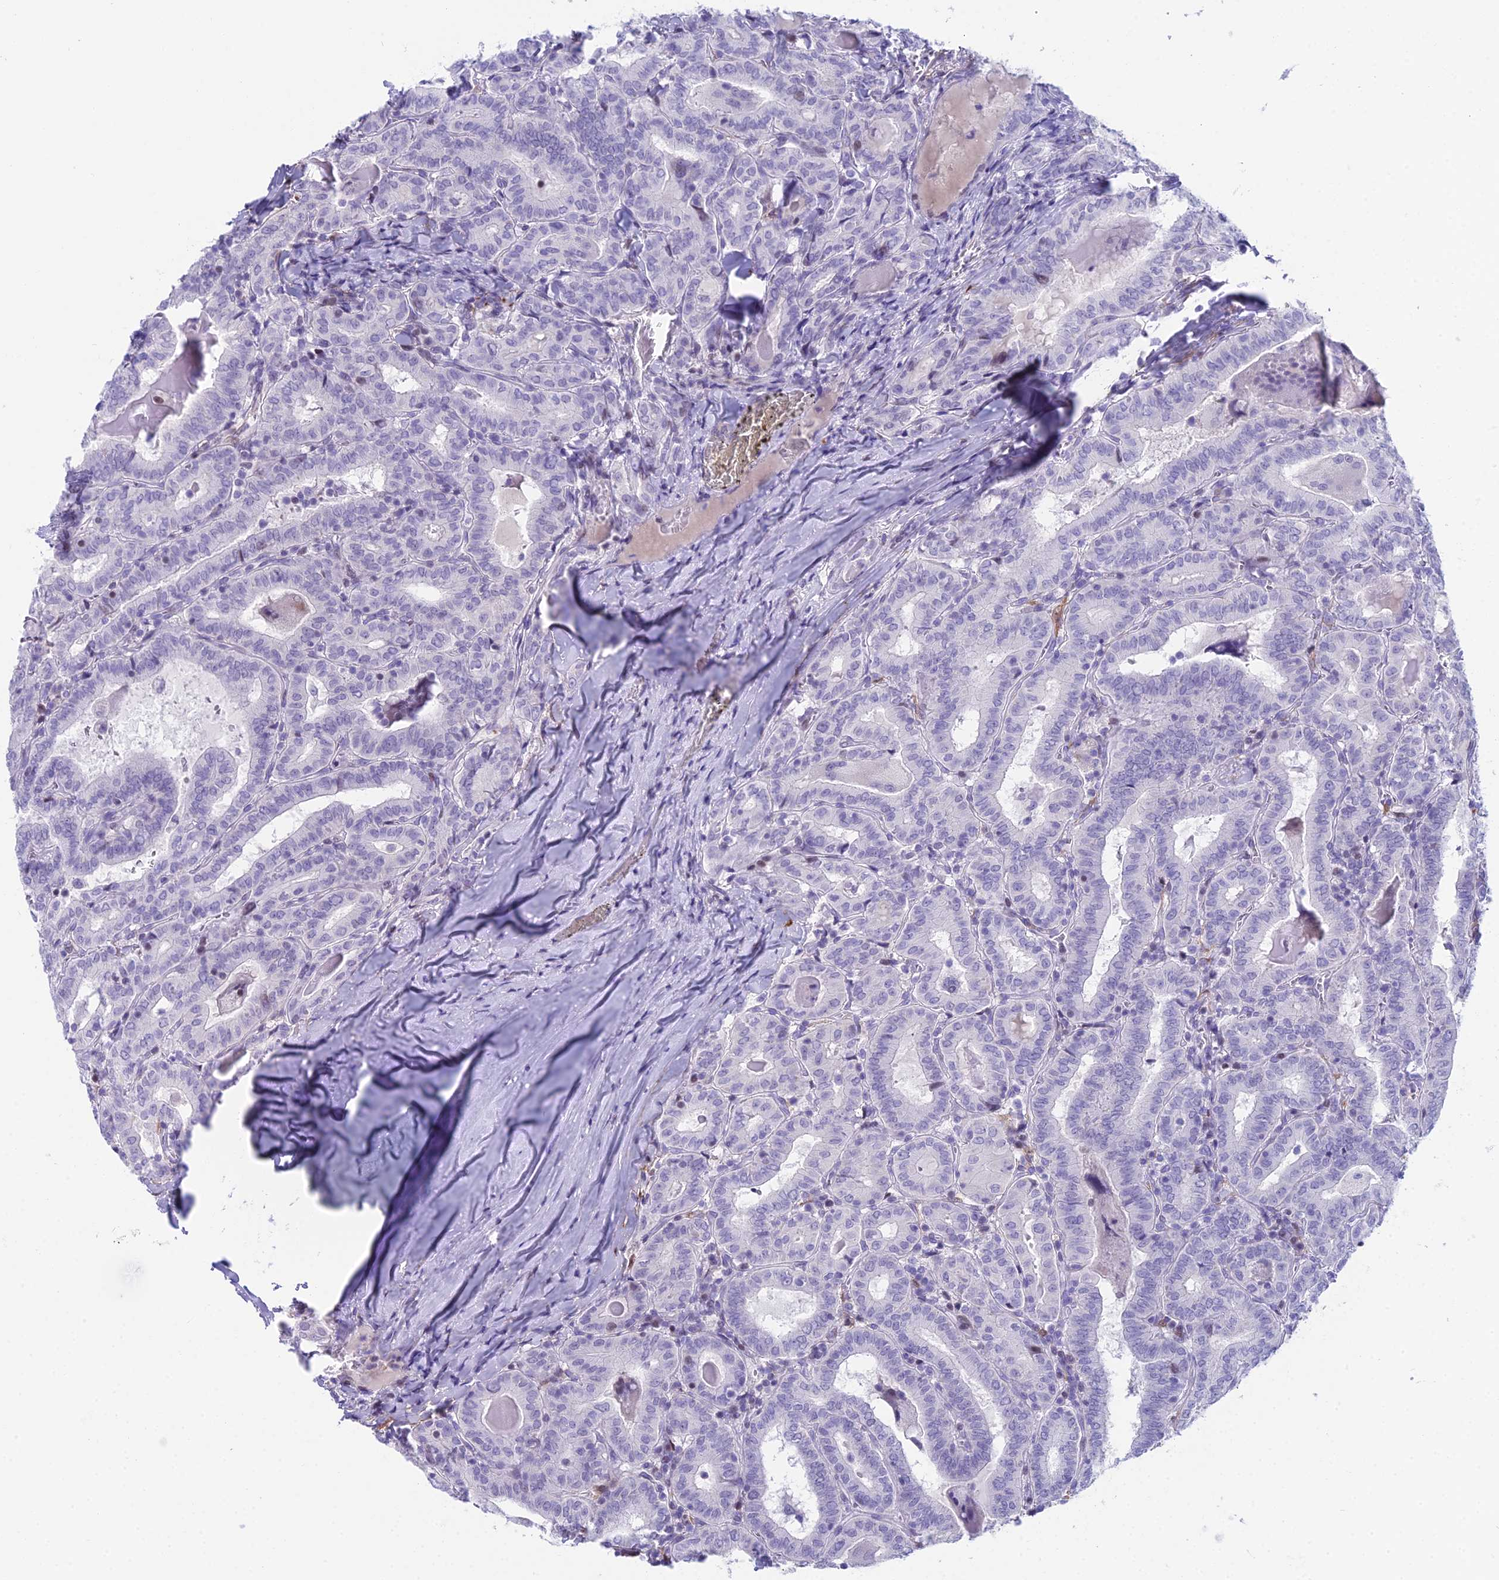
{"staining": {"intensity": "weak", "quantity": "<25%", "location": "nuclear"}, "tissue": "thyroid cancer", "cell_type": "Tumor cells", "image_type": "cancer", "snomed": [{"axis": "morphology", "description": "Papillary adenocarcinoma, NOS"}, {"axis": "topography", "description": "Thyroid gland"}], "caption": "Tumor cells show no significant protein expression in papillary adenocarcinoma (thyroid).", "gene": "CC2D2A", "patient": {"sex": "female", "age": 72}}